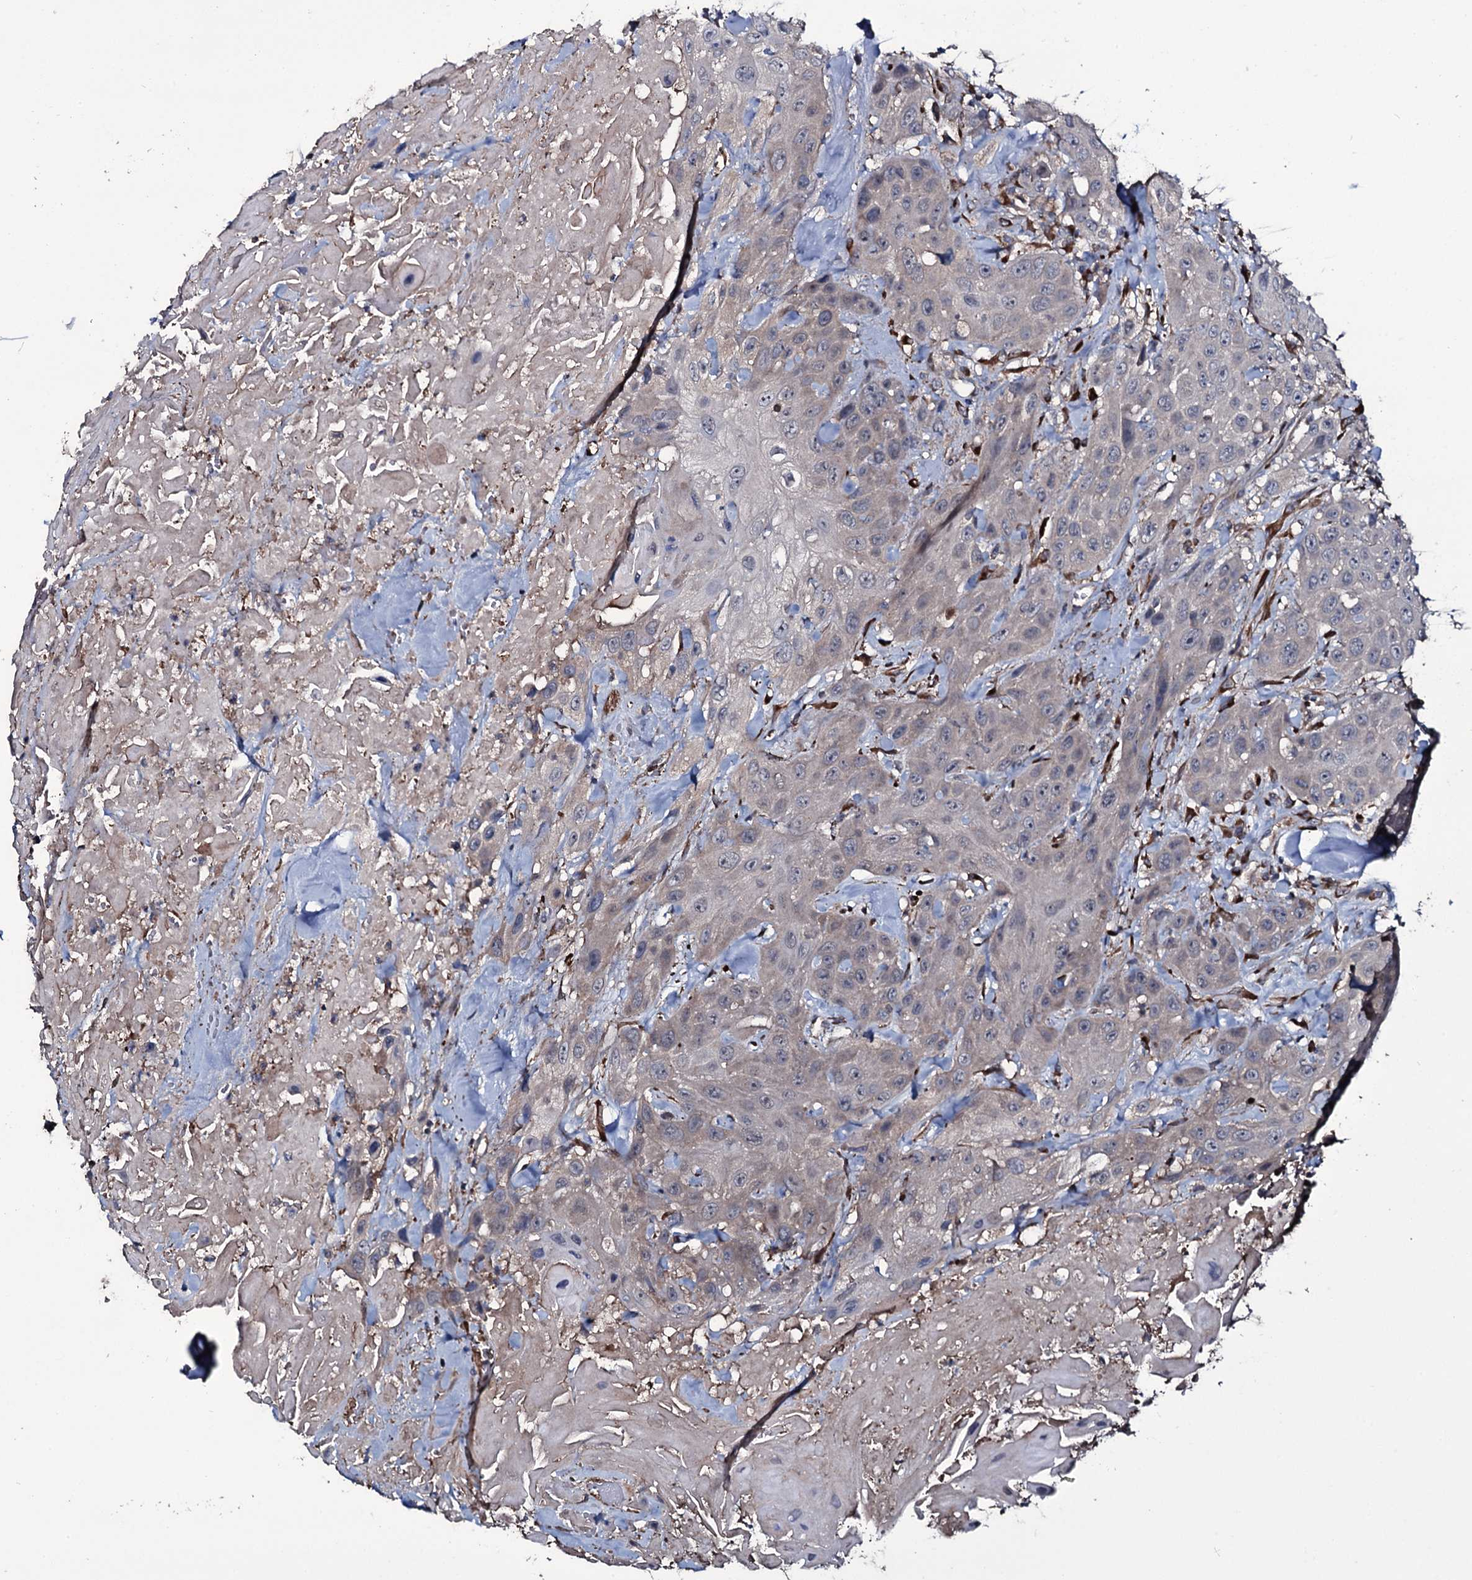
{"staining": {"intensity": "negative", "quantity": "none", "location": "none"}, "tissue": "head and neck cancer", "cell_type": "Tumor cells", "image_type": "cancer", "snomed": [{"axis": "morphology", "description": "Squamous cell carcinoma, NOS"}, {"axis": "topography", "description": "Head-Neck"}], "caption": "This is an IHC photomicrograph of squamous cell carcinoma (head and neck). There is no staining in tumor cells.", "gene": "WIPF3", "patient": {"sex": "male", "age": 81}}